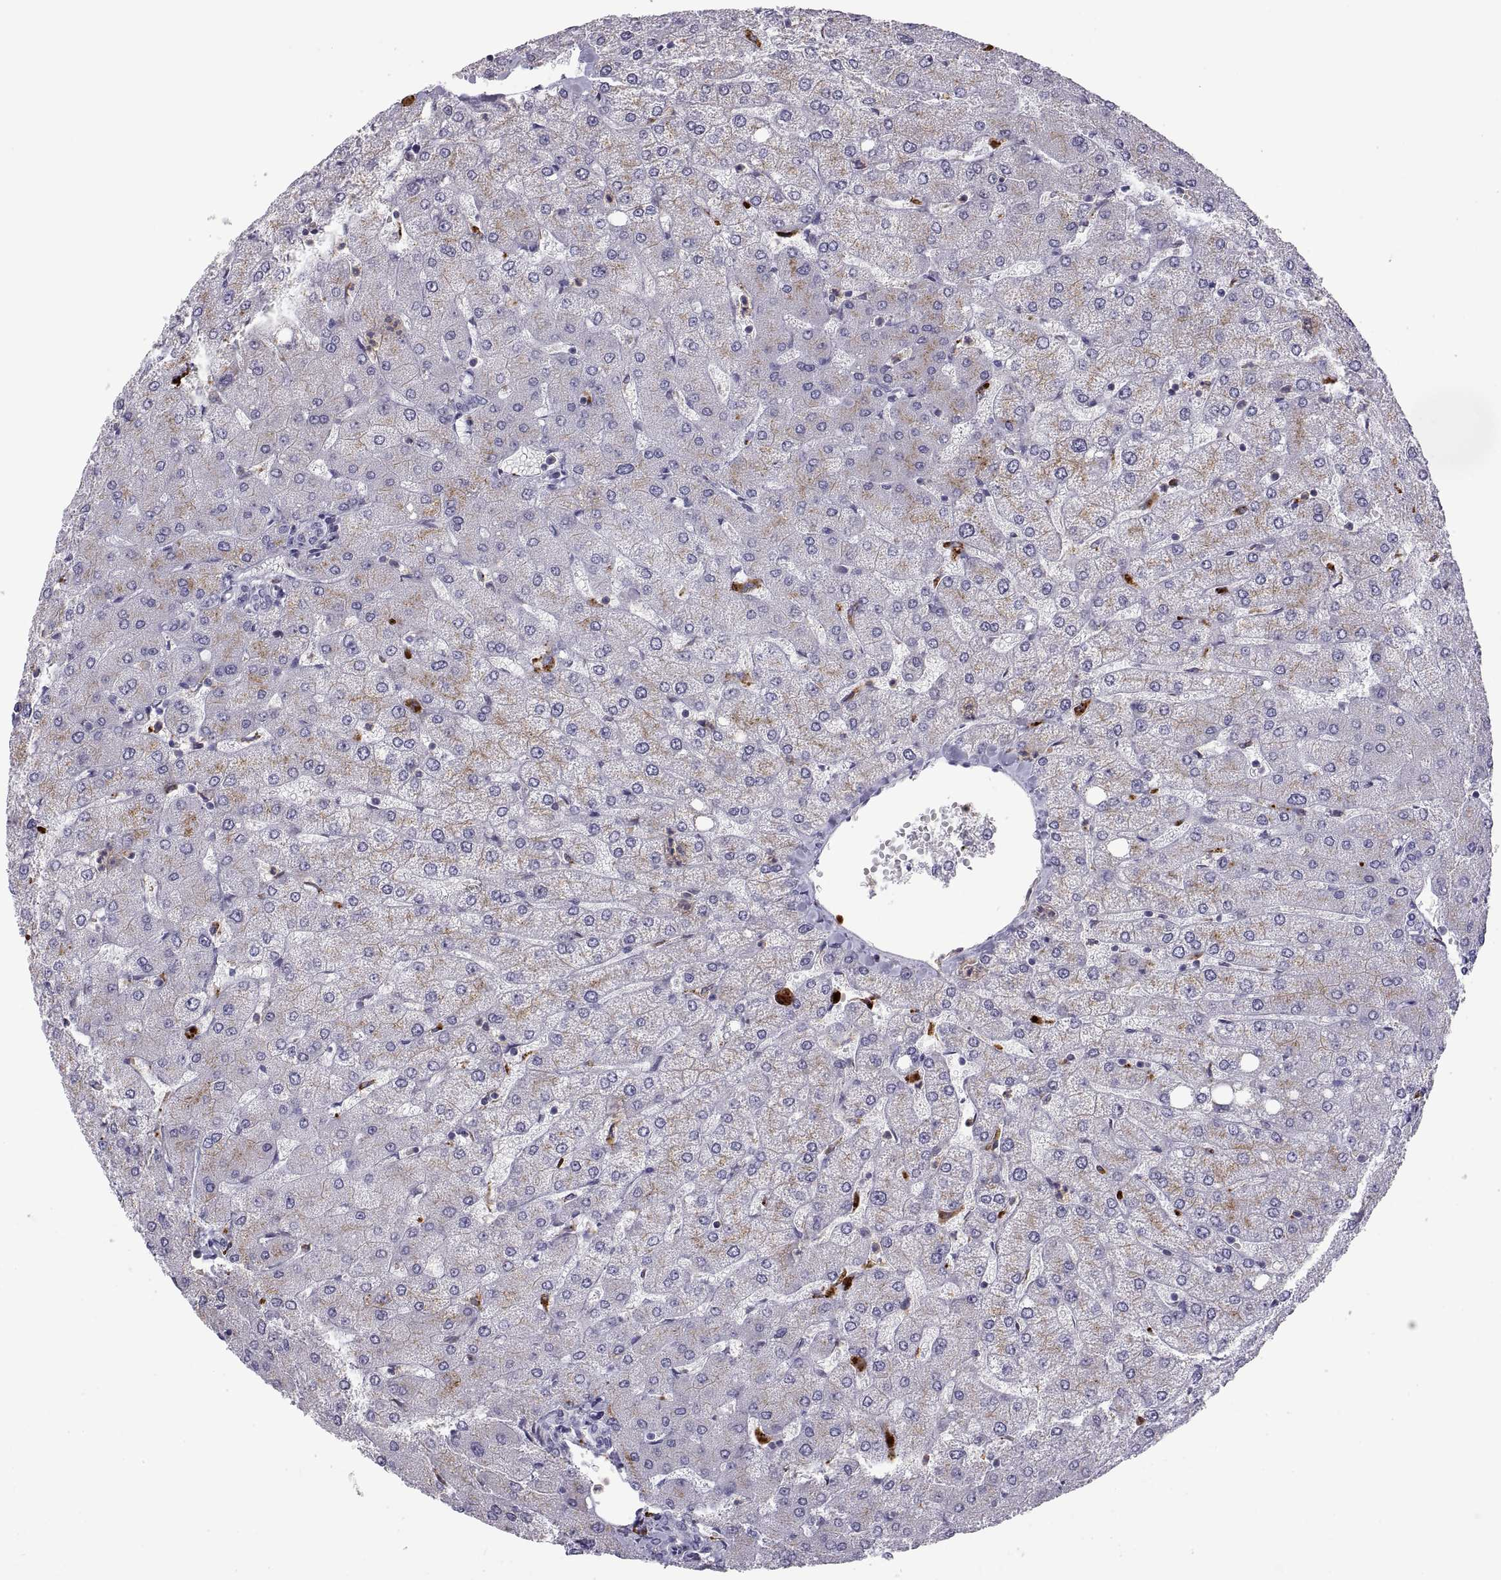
{"staining": {"intensity": "negative", "quantity": "none", "location": "none"}, "tissue": "liver", "cell_type": "Cholangiocytes", "image_type": "normal", "snomed": [{"axis": "morphology", "description": "Normal tissue, NOS"}, {"axis": "topography", "description": "Liver"}], "caption": "Immunohistochemical staining of unremarkable human liver reveals no significant staining in cholangiocytes. The staining was performed using DAB (3,3'-diaminobenzidine) to visualize the protein expression in brown, while the nuclei were stained in blue with hematoxylin (Magnification: 20x).", "gene": "RGS19", "patient": {"sex": "female", "age": 54}}